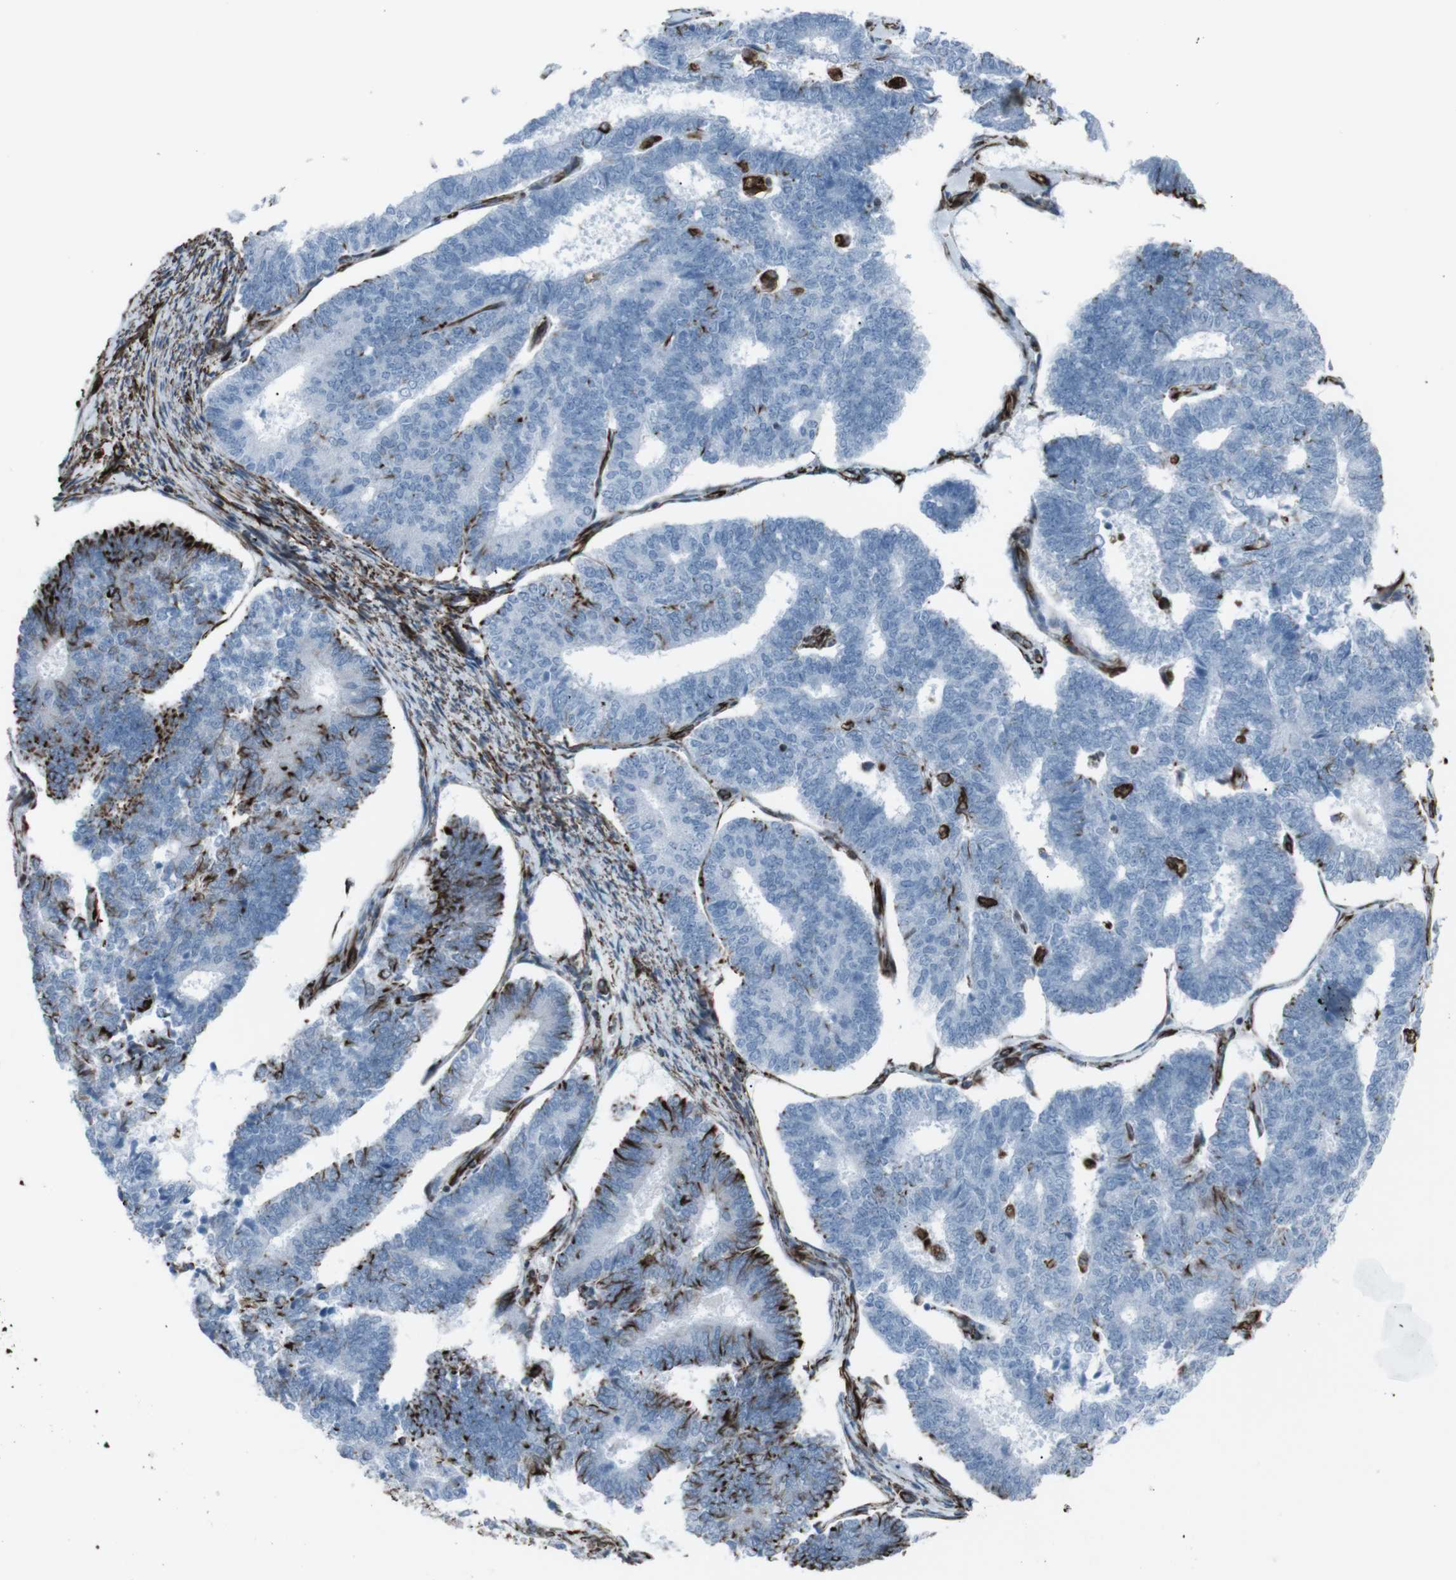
{"staining": {"intensity": "strong", "quantity": "<25%", "location": "cytoplasmic/membranous"}, "tissue": "endometrial cancer", "cell_type": "Tumor cells", "image_type": "cancer", "snomed": [{"axis": "morphology", "description": "Adenocarcinoma, NOS"}, {"axis": "topography", "description": "Endometrium"}], "caption": "An image showing strong cytoplasmic/membranous positivity in approximately <25% of tumor cells in endometrial cancer, as visualized by brown immunohistochemical staining.", "gene": "ZDHHC6", "patient": {"sex": "female", "age": 70}}